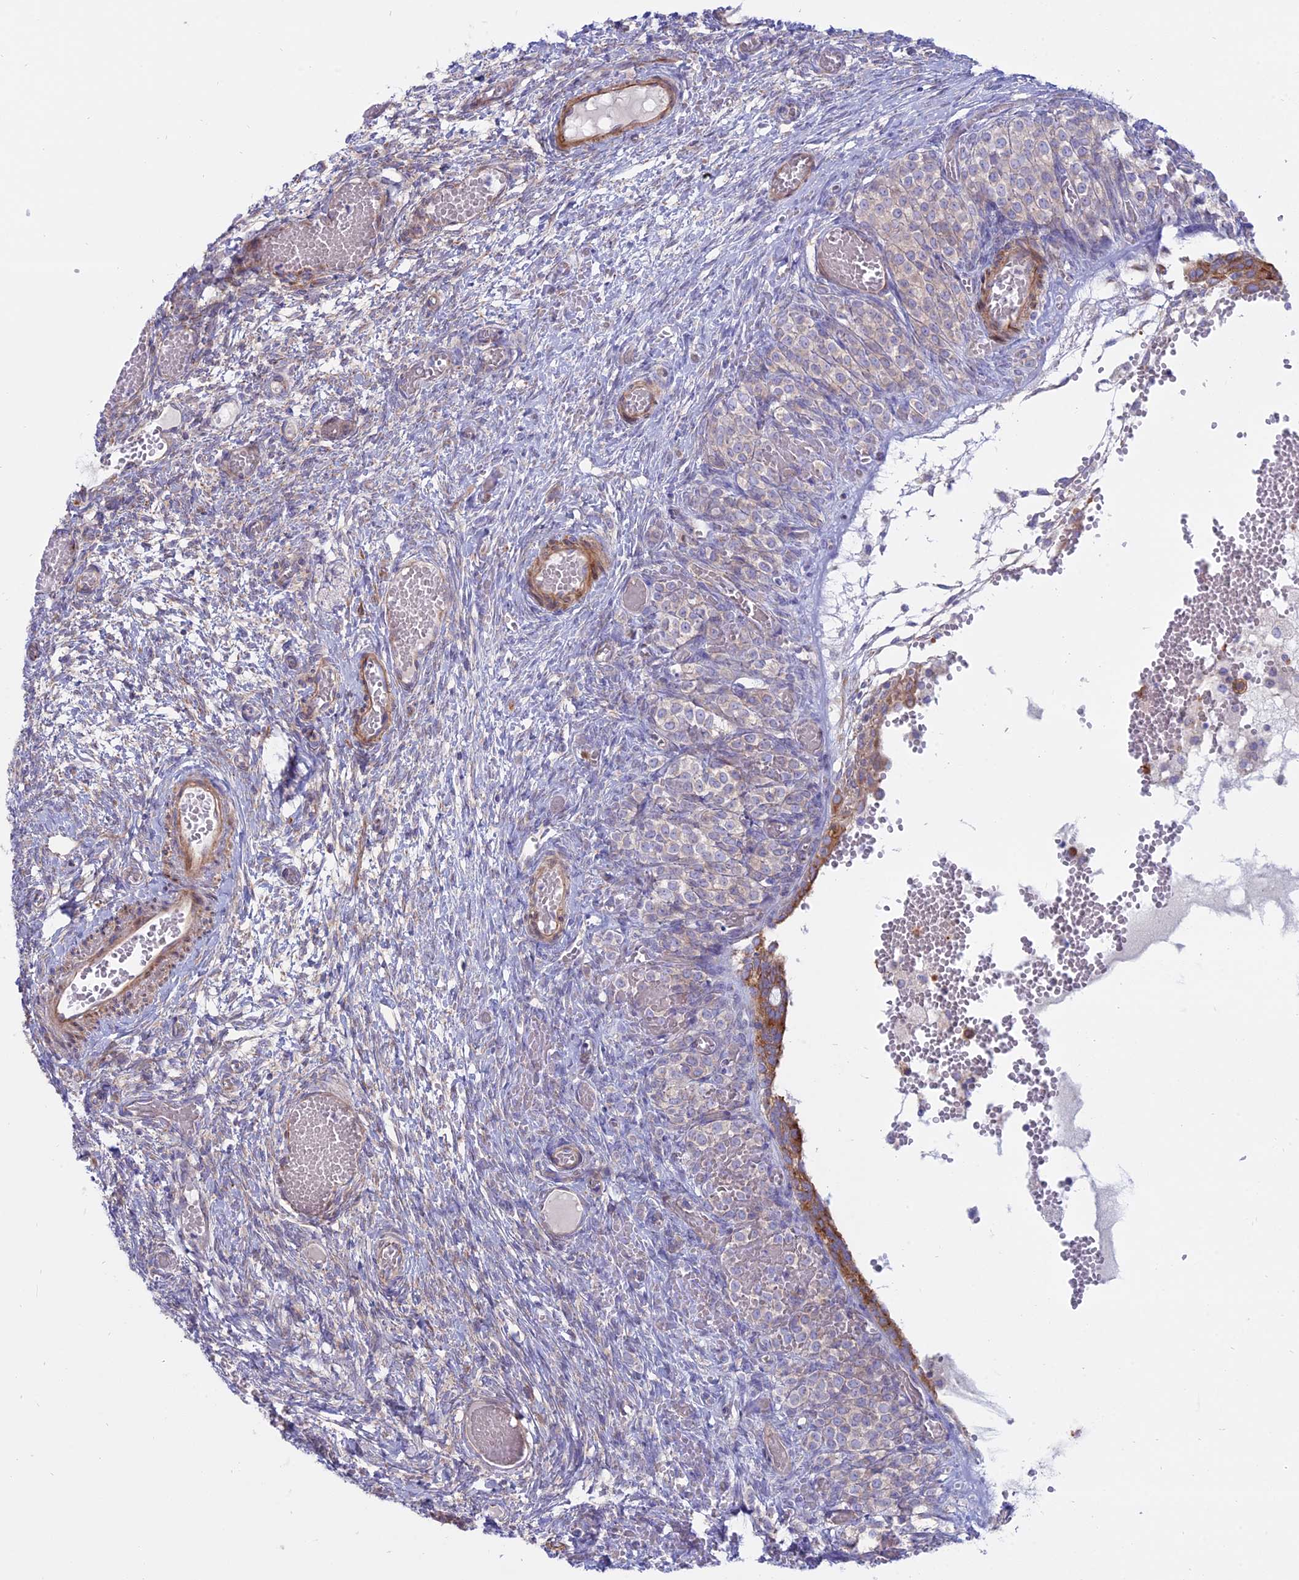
{"staining": {"intensity": "strong", "quantity": ">75%", "location": "cytoplasmic/membranous"}, "tissue": "ovary", "cell_type": "Follicle cells", "image_type": "normal", "snomed": [{"axis": "morphology", "description": "Adenocarcinoma, NOS"}, {"axis": "topography", "description": "Endometrium"}], "caption": "Approximately >75% of follicle cells in normal human ovary demonstrate strong cytoplasmic/membranous protein positivity as visualized by brown immunohistochemical staining.", "gene": "MYO5B", "patient": {"sex": "female", "age": 32}}